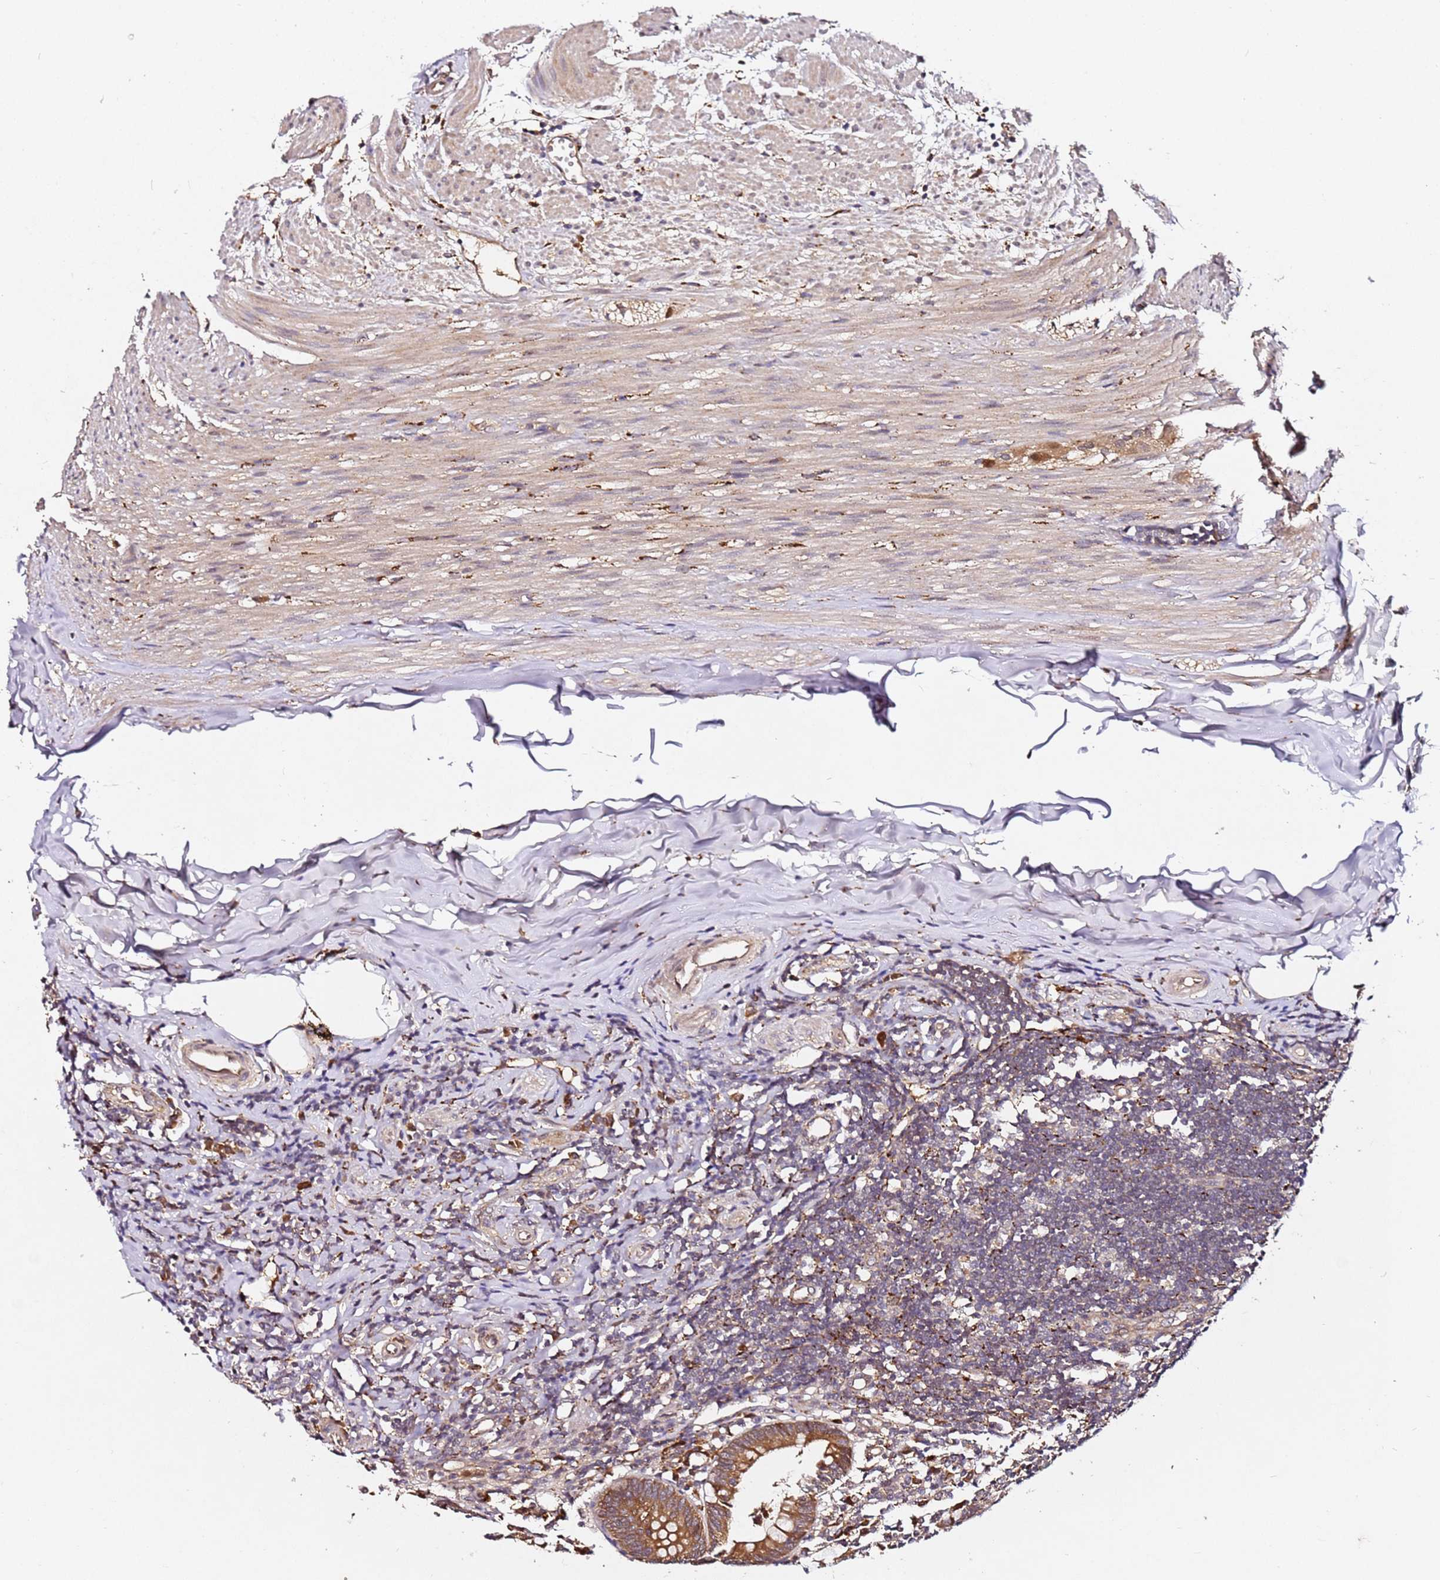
{"staining": {"intensity": "moderate", "quantity": ">75%", "location": "cytoplasmic/membranous"}, "tissue": "appendix", "cell_type": "Glandular cells", "image_type": "normal", "snomed": [{"axis": "morphology", "description": "Normal tissue, NOS"}, {"axis": "topography", "description": "Appendix"}], "caption": "Protein expression analysis of unremarkable appendix demonstrates moderate cytoplasmic/membranous staining in approximately >75% of glandular cells. (brown staining indicates protein expression, while blue staining denotes nuclei).", "gene": "ALG11", "patient": {"sex": "female", "age": 54}}